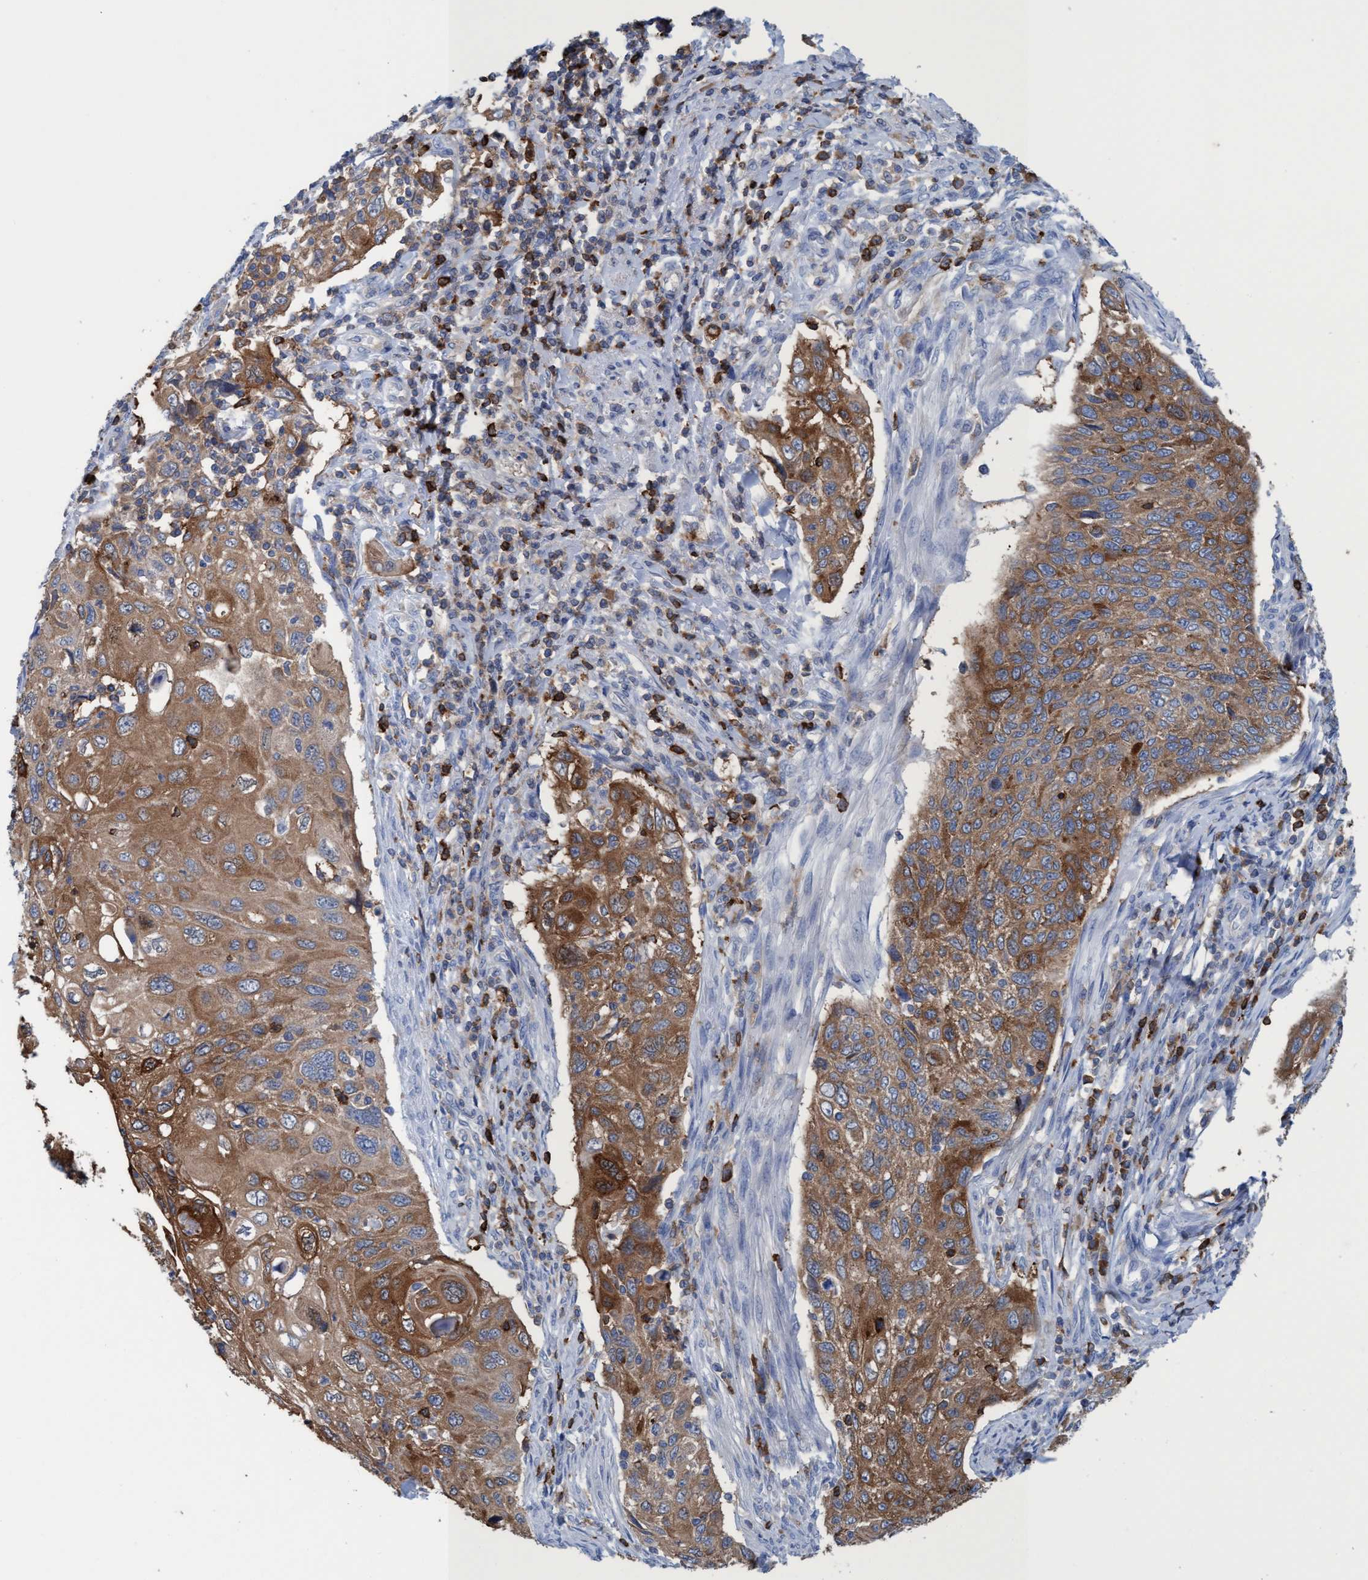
{"staining": {"intensity": "moderate", "quantity": ">75%", "location": "cytoplasmic/membranous"}, "tissue": "cervical cancer", "cell_type": "Tumor cells", "image_type": "cancer", "snomed": [{"axis": "morphology", "description": "Squamous cell carcinoma, NOS"}, {"axis": "topography", "description": "Cervix"}], "caption": "An immunohistochemistry (IHC) micrograph of tumor tissue is shown. Protein staining in brown labels moderate cytoplasmic/membranous positivity in squamous cell carcinoma (cervical) within tumor cells. (IHC, brightfield microscopy, high magnification).", "gene": "EZR", "patient": {"sex": "female", "age": 70}}